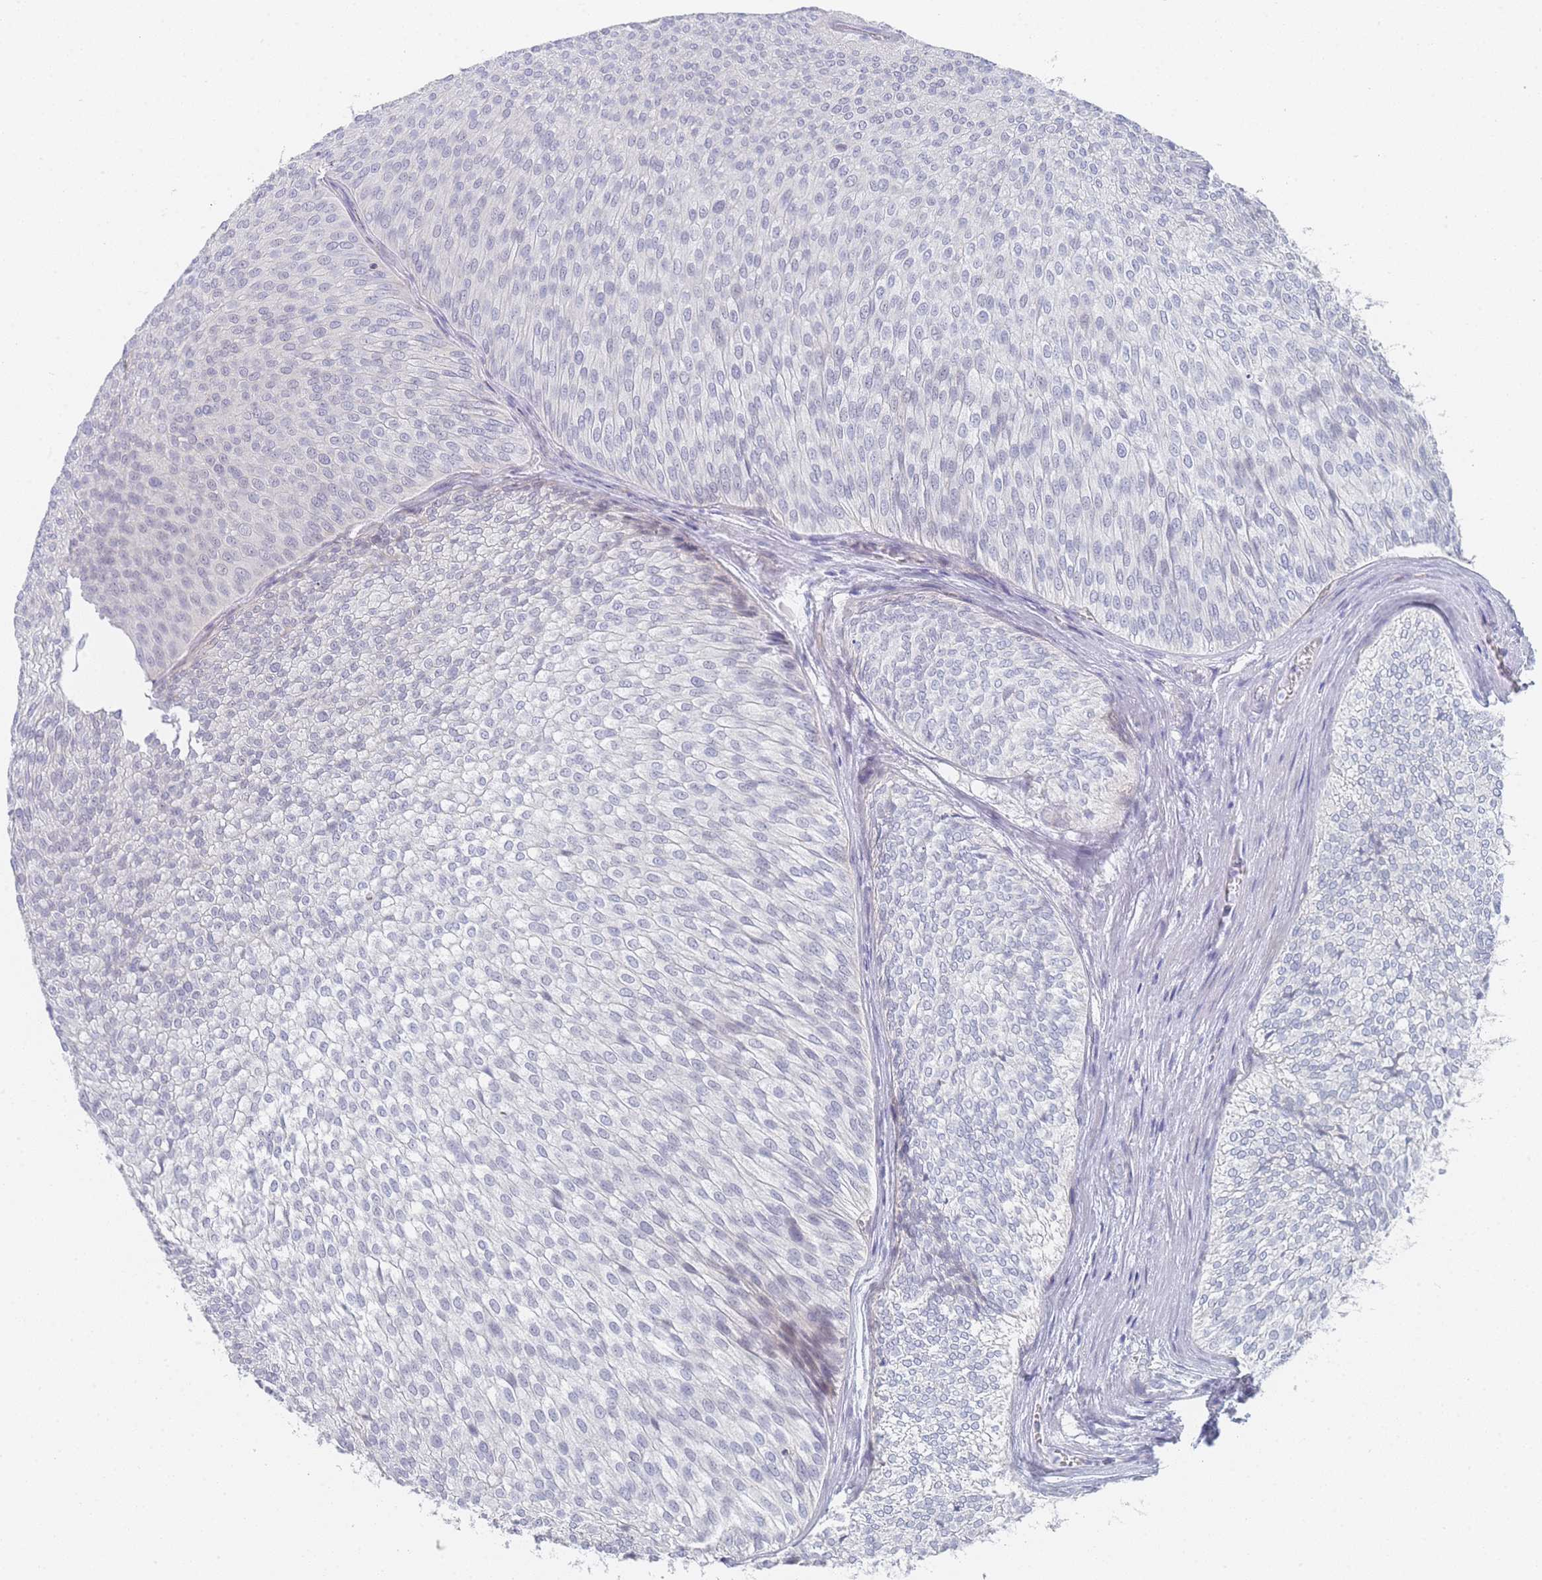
{"staining": {"intensity": "negative", "quantity": "none", "location": "none"}, "tissue": "urothelial cancer", "cell_type": "Tumor cells", "image_type": "cancer", "snomed": [{"axis": "morphology", "description": "Urothelial carcinoma, Low grade"}, {"axis": "topography", "description": "Urinary bladder"}], "caption": "There is no significant expression in tumor cells of urothelial carcinoma (low-grade).", "gene": "IMPG1", "patient": {"sex": "male", "age": 91}}